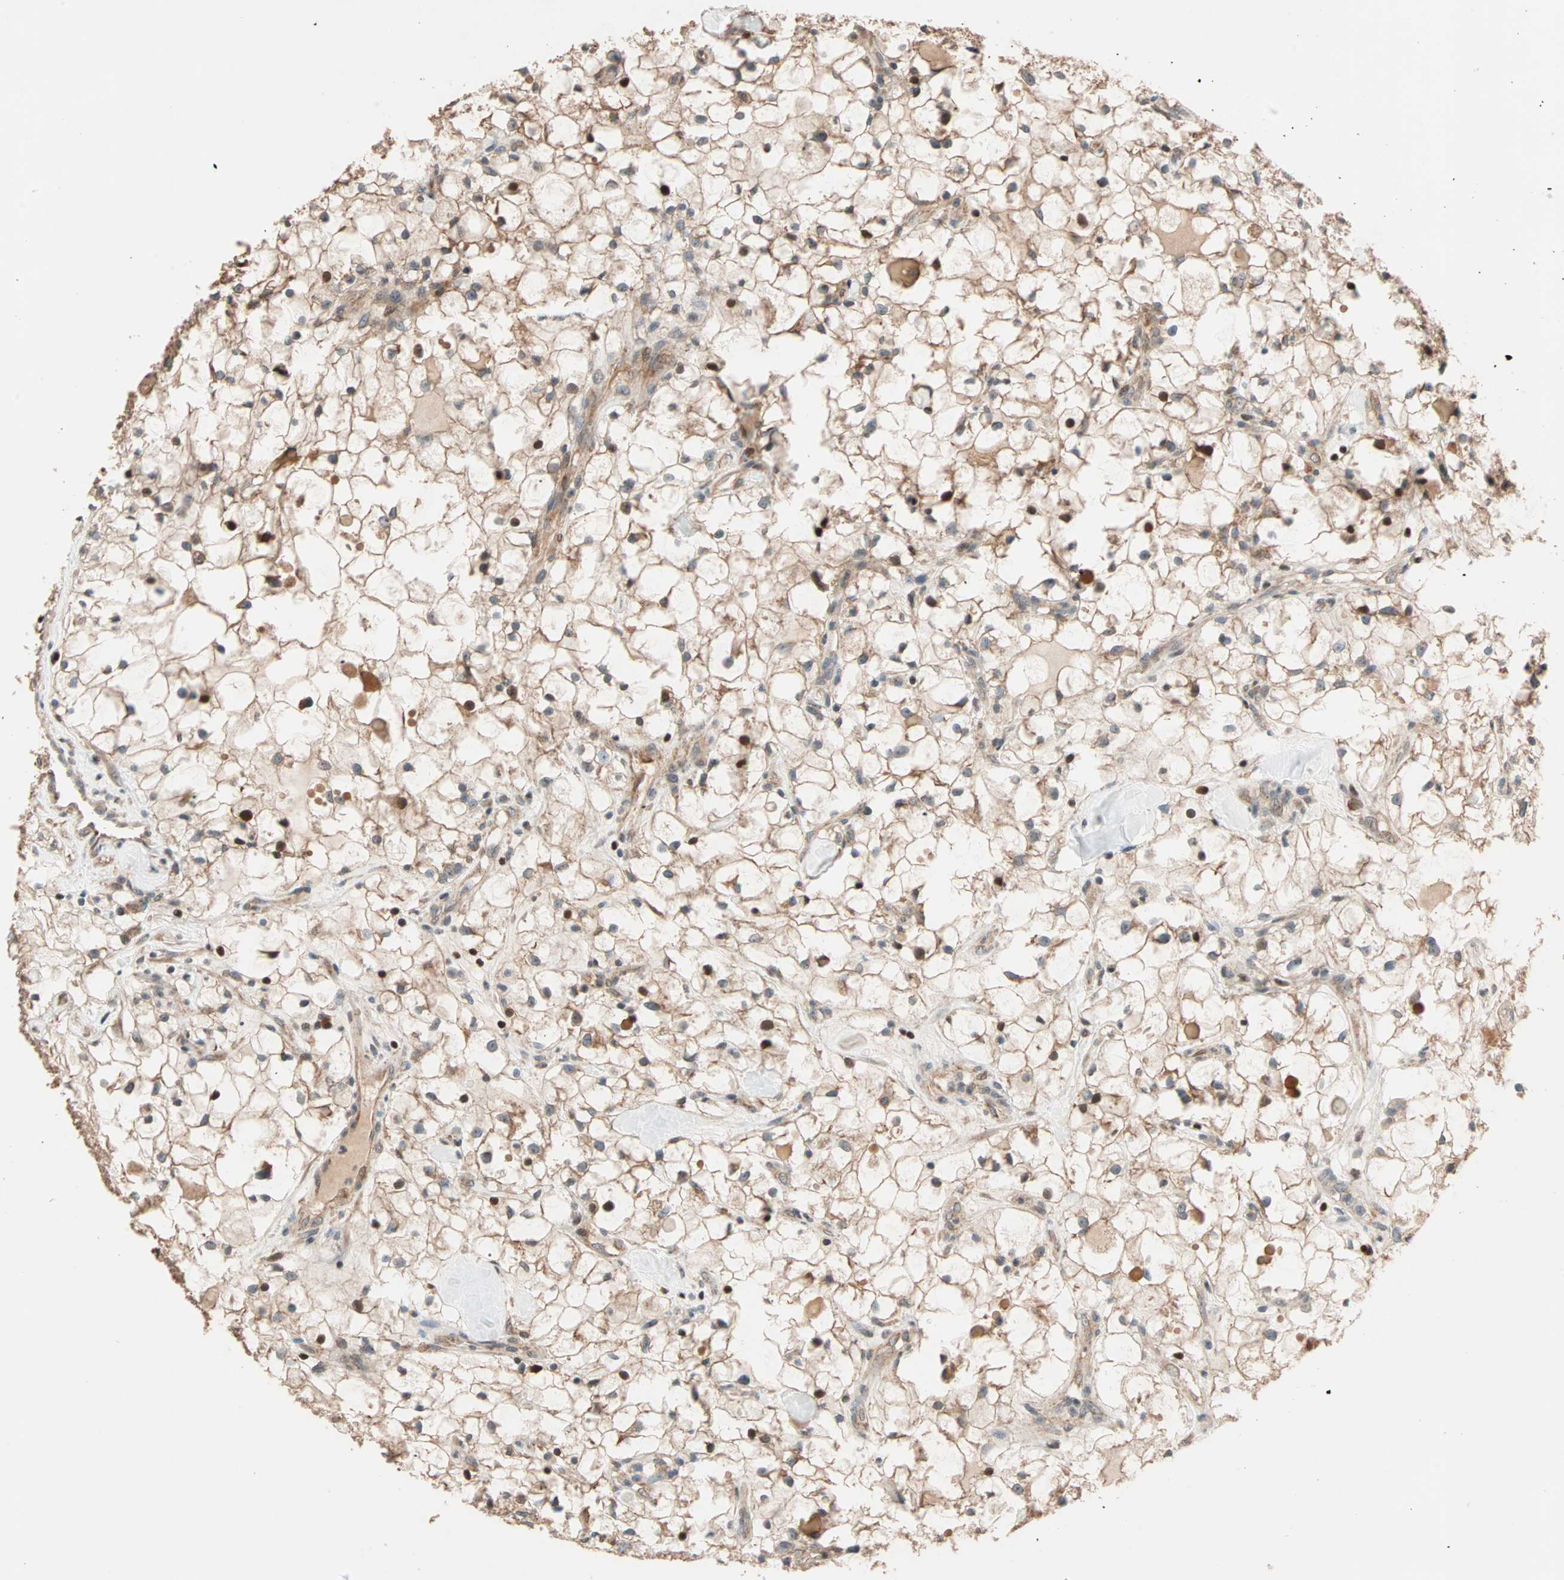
{"staining": {"intensity": "moderate", "quantity": ">75%", "location": "cytoplasmic/membranous"}, "tissue": "renal cancer", "cell_type": "Tumor cells", "image_type": "cancer", "snomed": [{"axis": "morphology", "description": "Adenocarcinoma, NOS"}, {"axis": "topography", "description": "Kidney"}], "caption": "Immunohistochemistry micrograph of neoplastic tissue: human adenocarcinoma (renal) stained using immunohistochemistry (IHC) reveals medium levels of moderate protein expression localized specifically in the cytoplasmic/membranous of tumor cells, appearing as a cytoplasmic/membranous brown color.", "gene": "HECW1", "patient": {"sex": "female", "age": 60}}